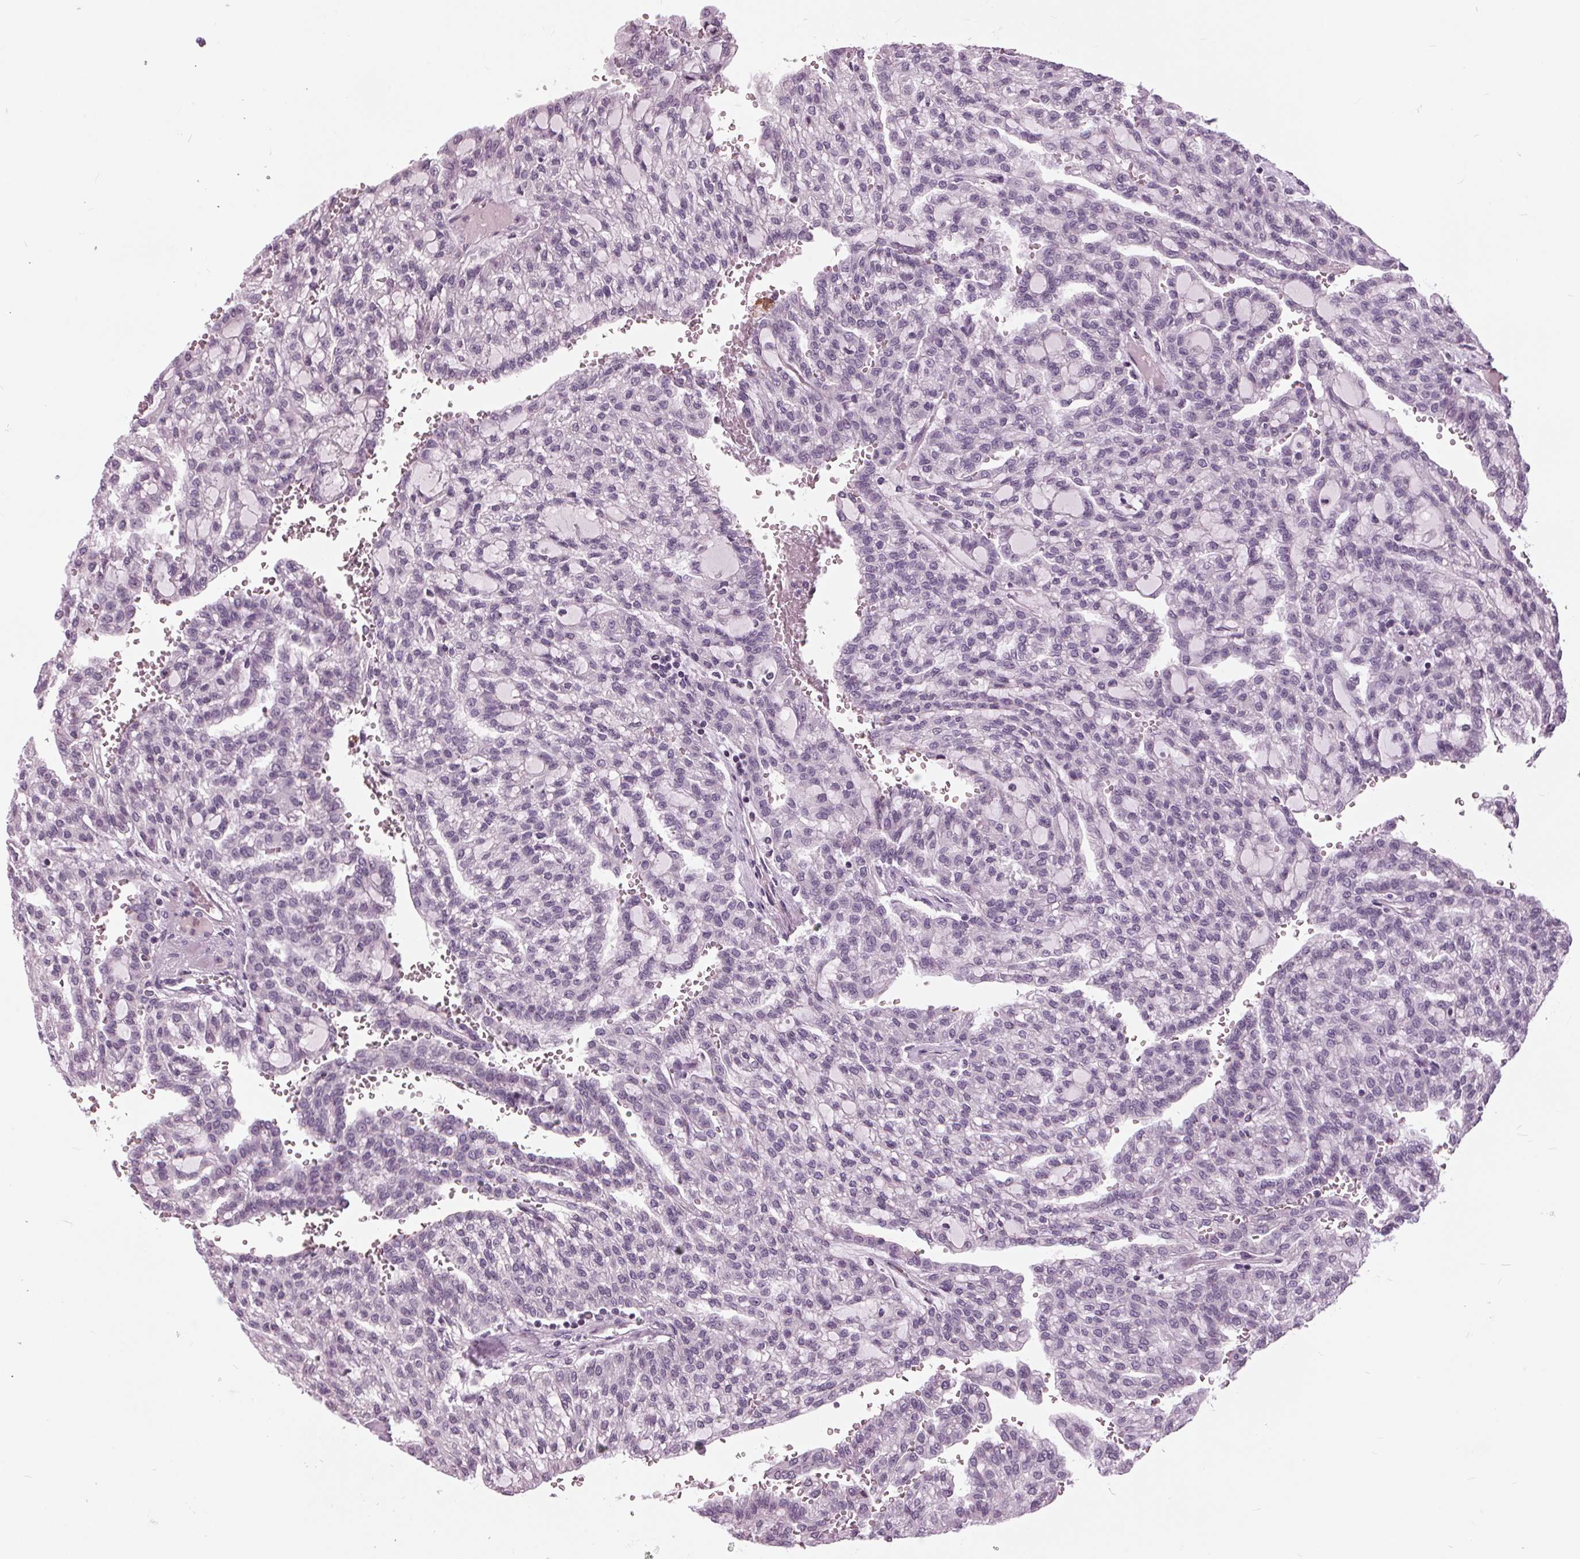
{"staining": {"intensity": "negative", "quantity": "none", "location": "none"}, "tissue": "renal cancer", "cell_type": "Tumor cells", "image_type": "cancer", "snomed": [{"axis": "morphology", "description": "Adenocarcinoma, NOS"}, {"axis": "topography", "description": "Kidney"}], "caption": "Adenocarcinoma (renal) was stained to show a protein in brown. There is no significant staining in tumor cells.", "gene": "SLC9A4", "patient": {"sex": "male", "age": 63}}